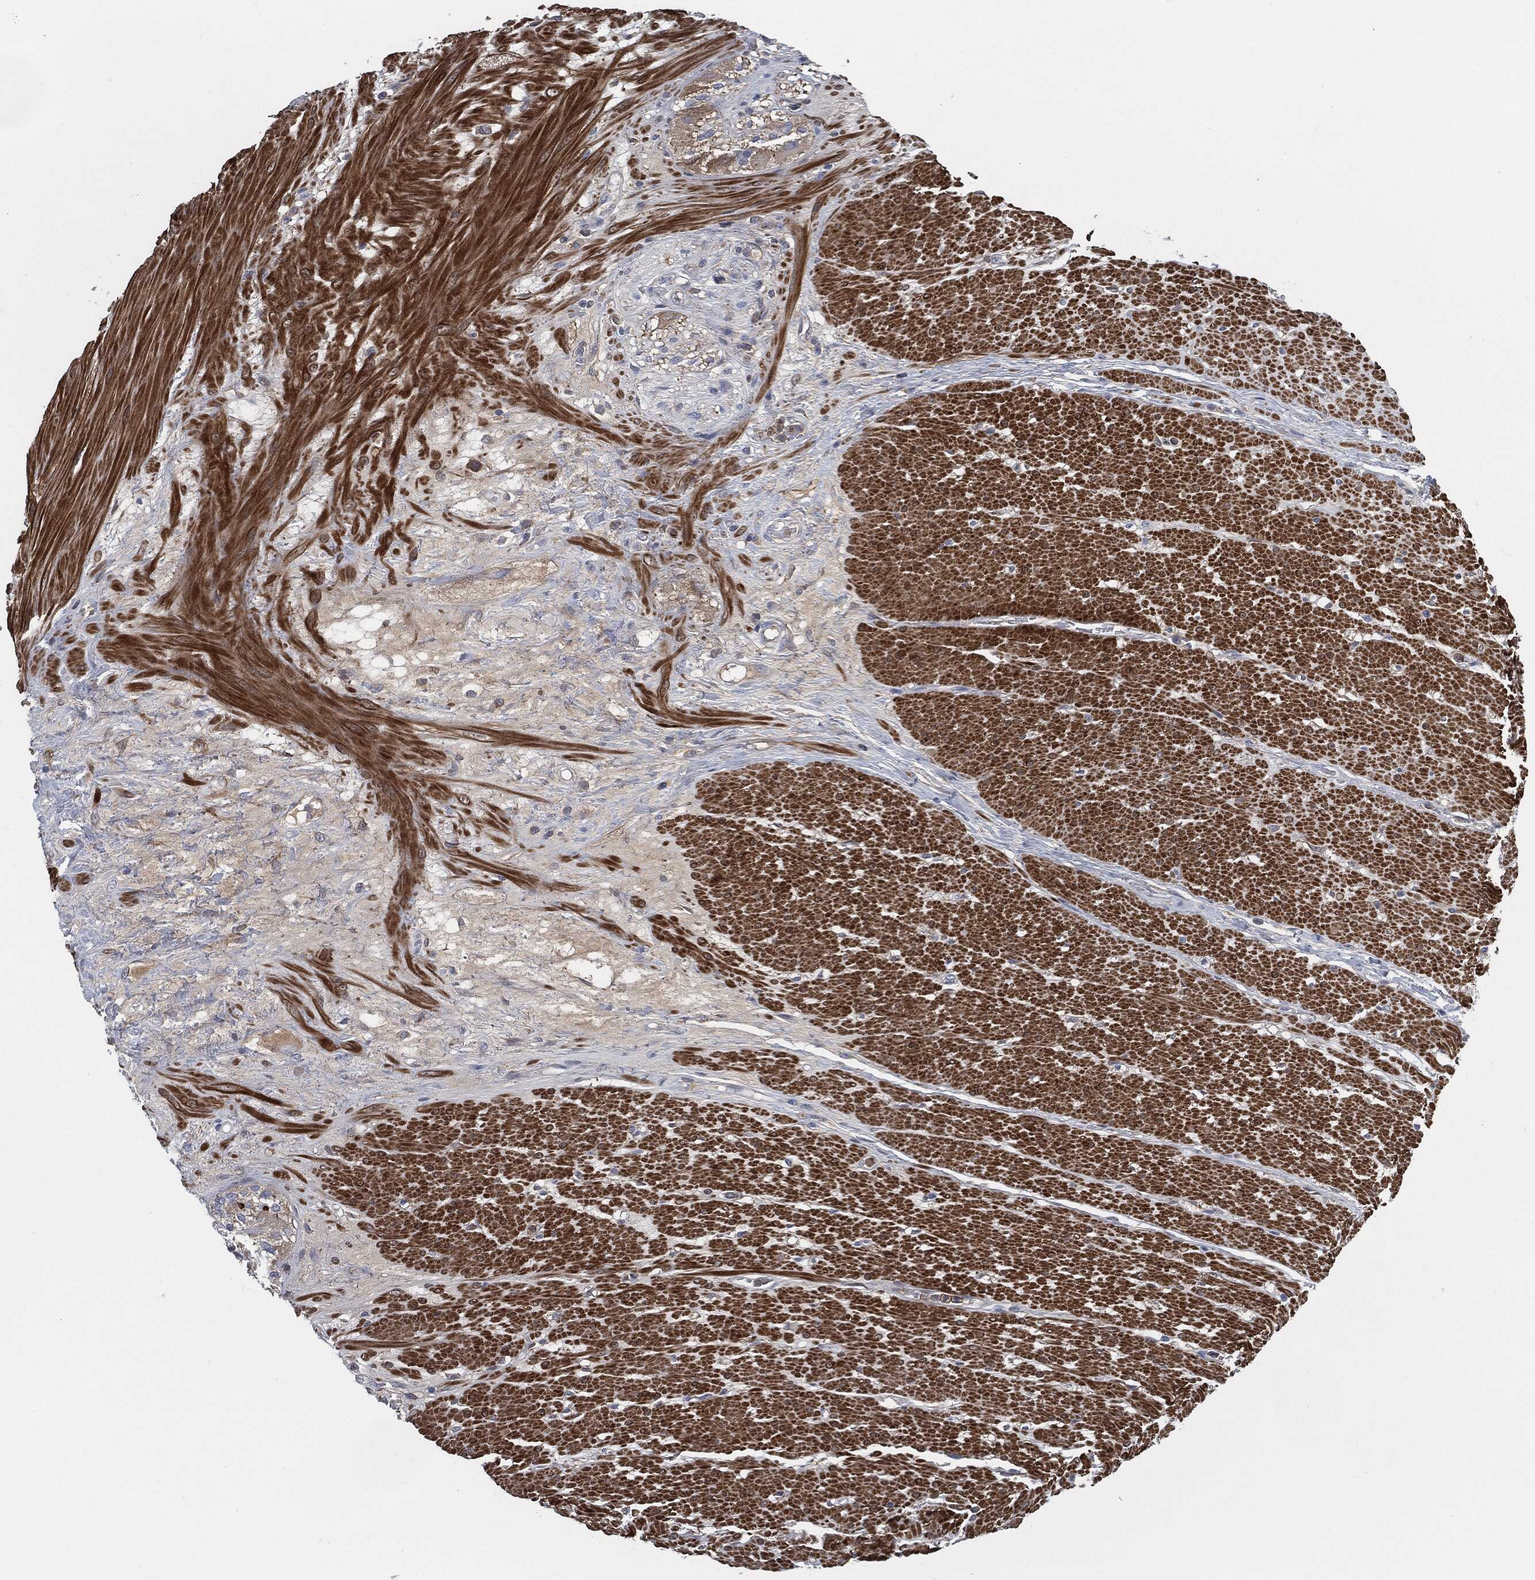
{"staining": {"intensity": "strong", "quantity": "25%-75%", "location": "cytoplasmic/membranous"}, "tissue": "smooth muscle", "cell_type": "Smooth muscle cells", "image_type": "normal", "snomed": [{"axis": "morphology", "description": "Normal tissue, NOS"}, {"axis": "topography", "description": "Soft tissue"}, {"axis": "topography", "description": "Smooth muscle"}], "caption": "Protein expression by immunohistochemistry shows strong cytoplasmic/membranous staining in approximately 25%-75% of smooth muscle cells in benign smooth muscle. (IHC, brightfield microscopy, high magnification).", "gene": "SVIL", "patient": {"sex": "male", "age": 72}}